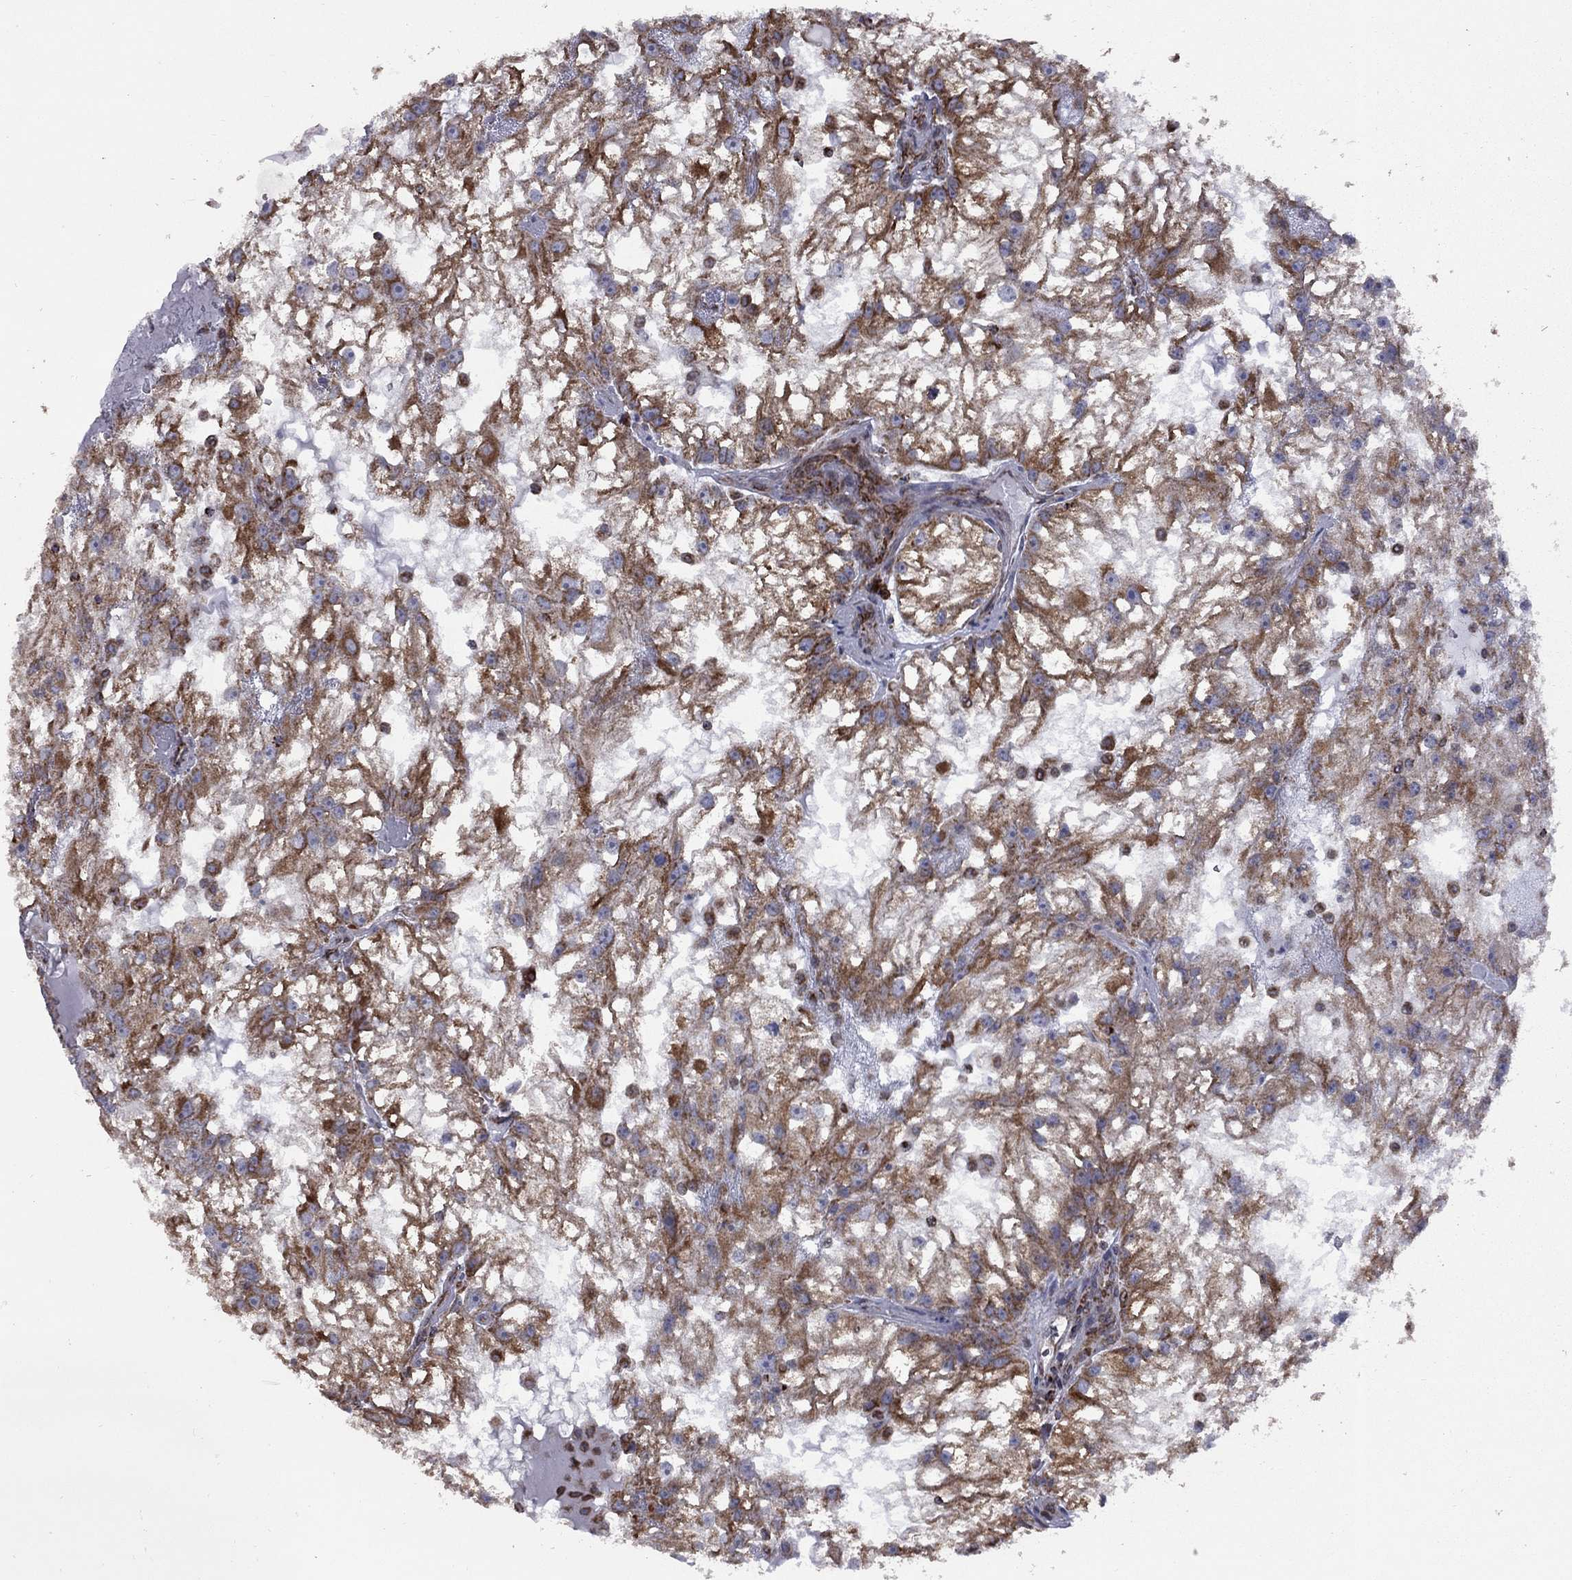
{"staining": {"intensity": "strong", "quantity": ">75%", "location": "cytoplasmic/membranous"}, "tissue": "renal cancer", "cell_type": "Tumor cells", "image_type": "cancer", "snomed": [{"axis": "morphology", "description": "Adenocarcinoma, NOS"}, {"axis": "topography", "description": "Kidney"}], "caption": "Immunohistochemistry (IHC) photomicrograph of human renal cancer stained for a protein (brown), which demonstrates high levels of strong cytoplasmic/membranous staining in approximately >75% of tumor cells.", "gene": "CLPTM1", "patient": {"sex": "male", "age": 59}}